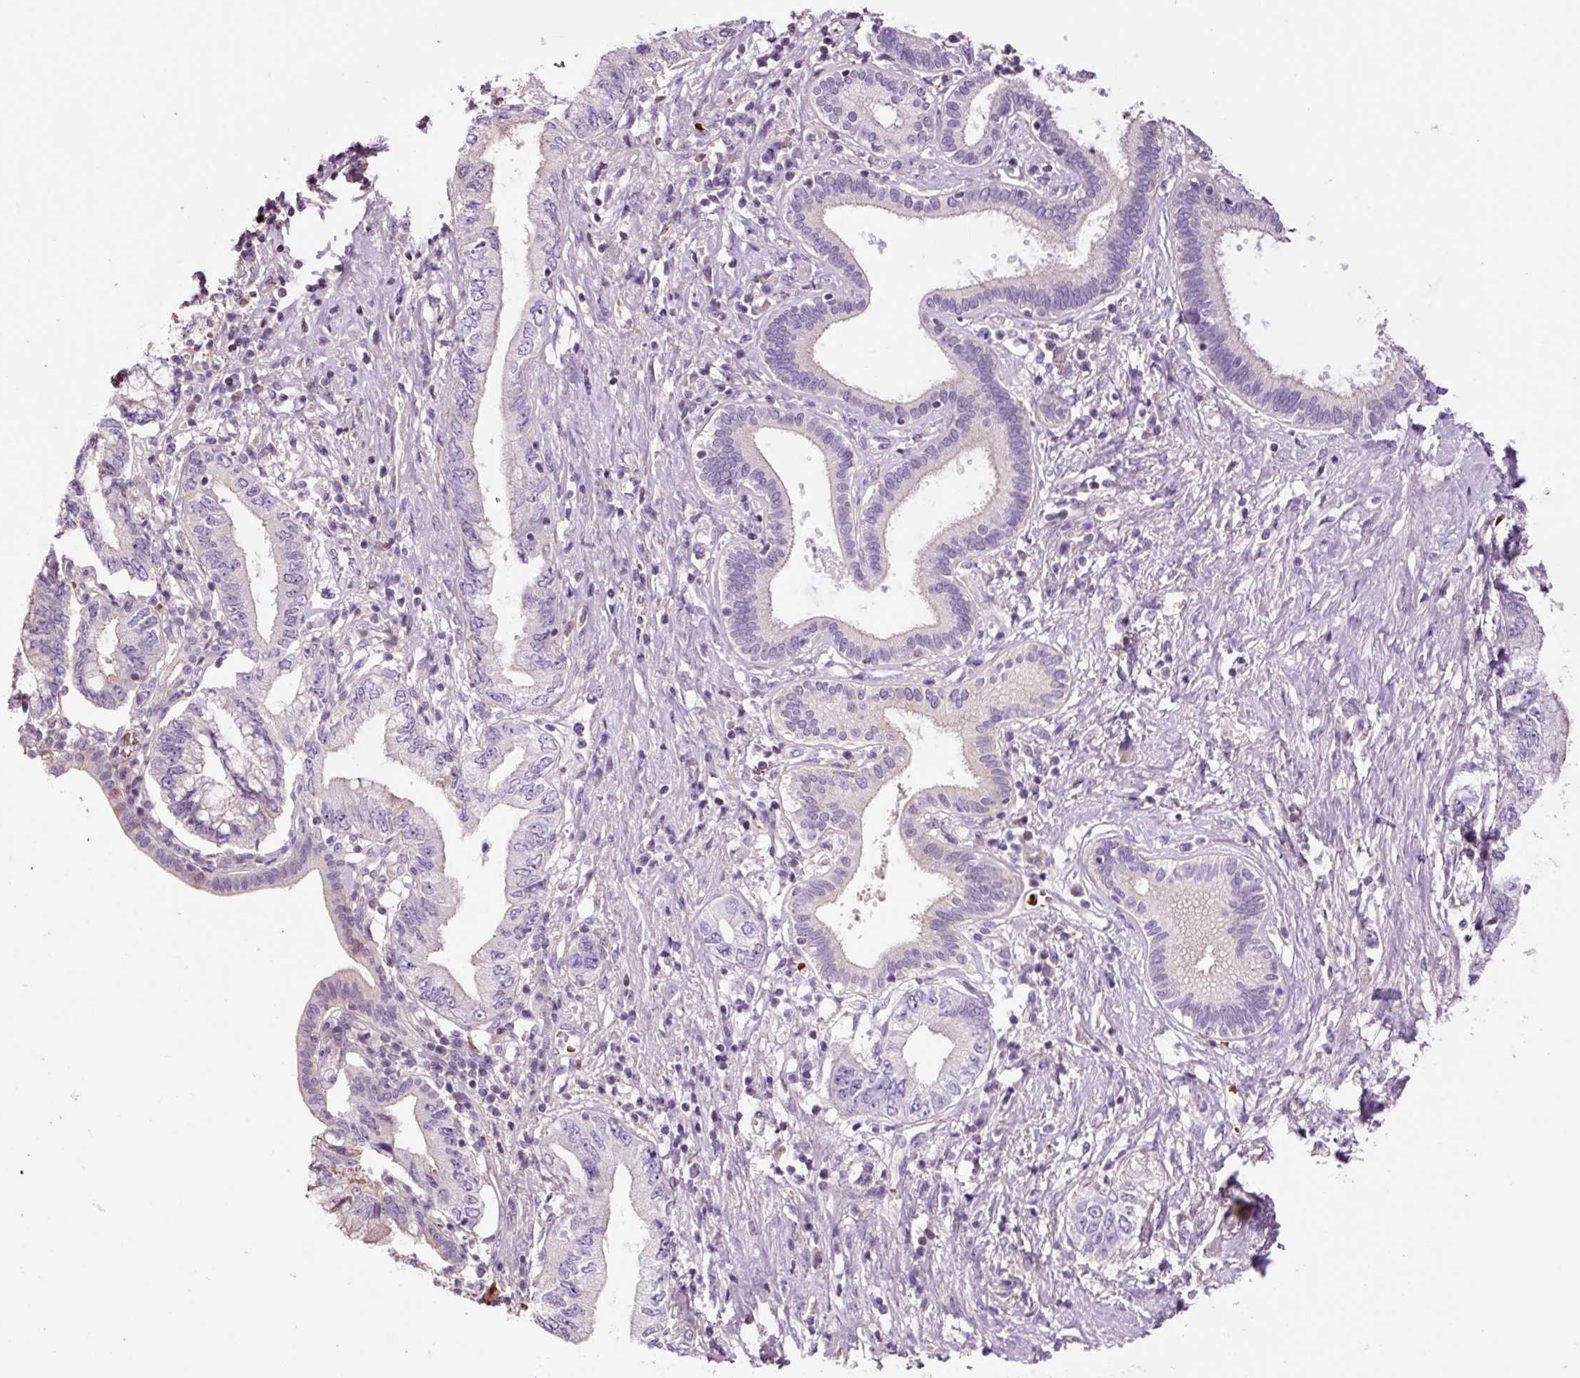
{"staining": {"intensity": "negative", "quantity": "none", "location": "none"}, "tissue": "pancreatic cancer", "cell_type": "Tumor cells", "image_type": "cancer", "snomed": [{"axis": "morphology", "description": "Adenocarcinoma, NOS"}, {"axis": "topography", "description": "Pancreas"}], "caption": "Immunohistochemistry of pancreatic cancer reveals no expression in tumor cells.", "gene": "TMEM235", "patient": {"sex": "female", "age": 73}}